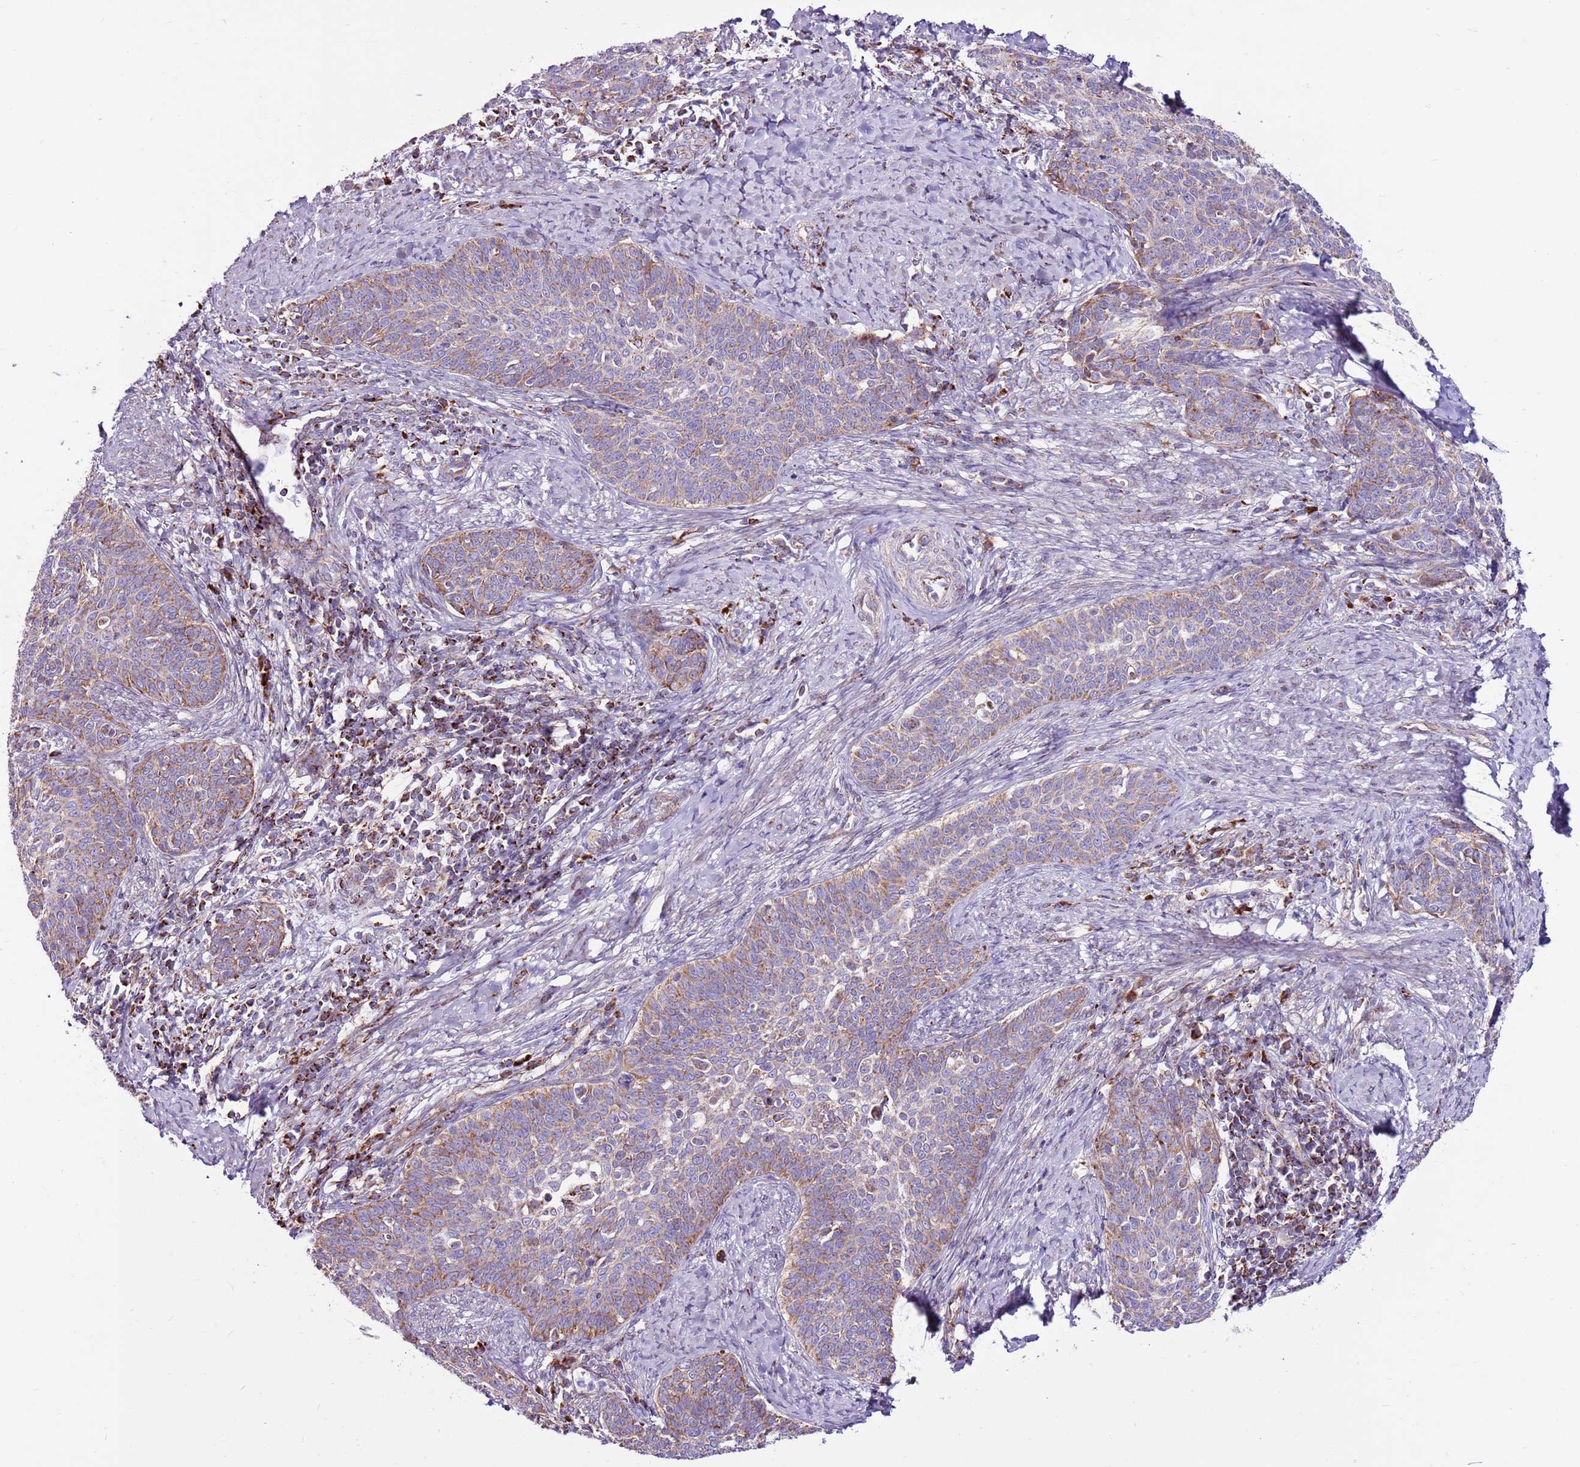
{"staining": {"intensity": "moderate", "quantity": "25%-75%", "location": "cytoplasmic/membranous"}, "tissue": "cervical cancer", "cell_type": "Tumor cells", "image_type": "cancer", "snomed": [{"axis": "morphology", "description": "Squamous cell carcinoma, NOS"}, {"axis": "topography", "description": "Cervix"}], "caption": "About 25%-75% of tumor cells in squamous cell carcinoma (cervical) show moderate cytoplasmic/membranous protein staining as visualized by brown immunohistochemical staining.", "gene": "HECTD4", "patient": {"sex": "female", "age": 39}}